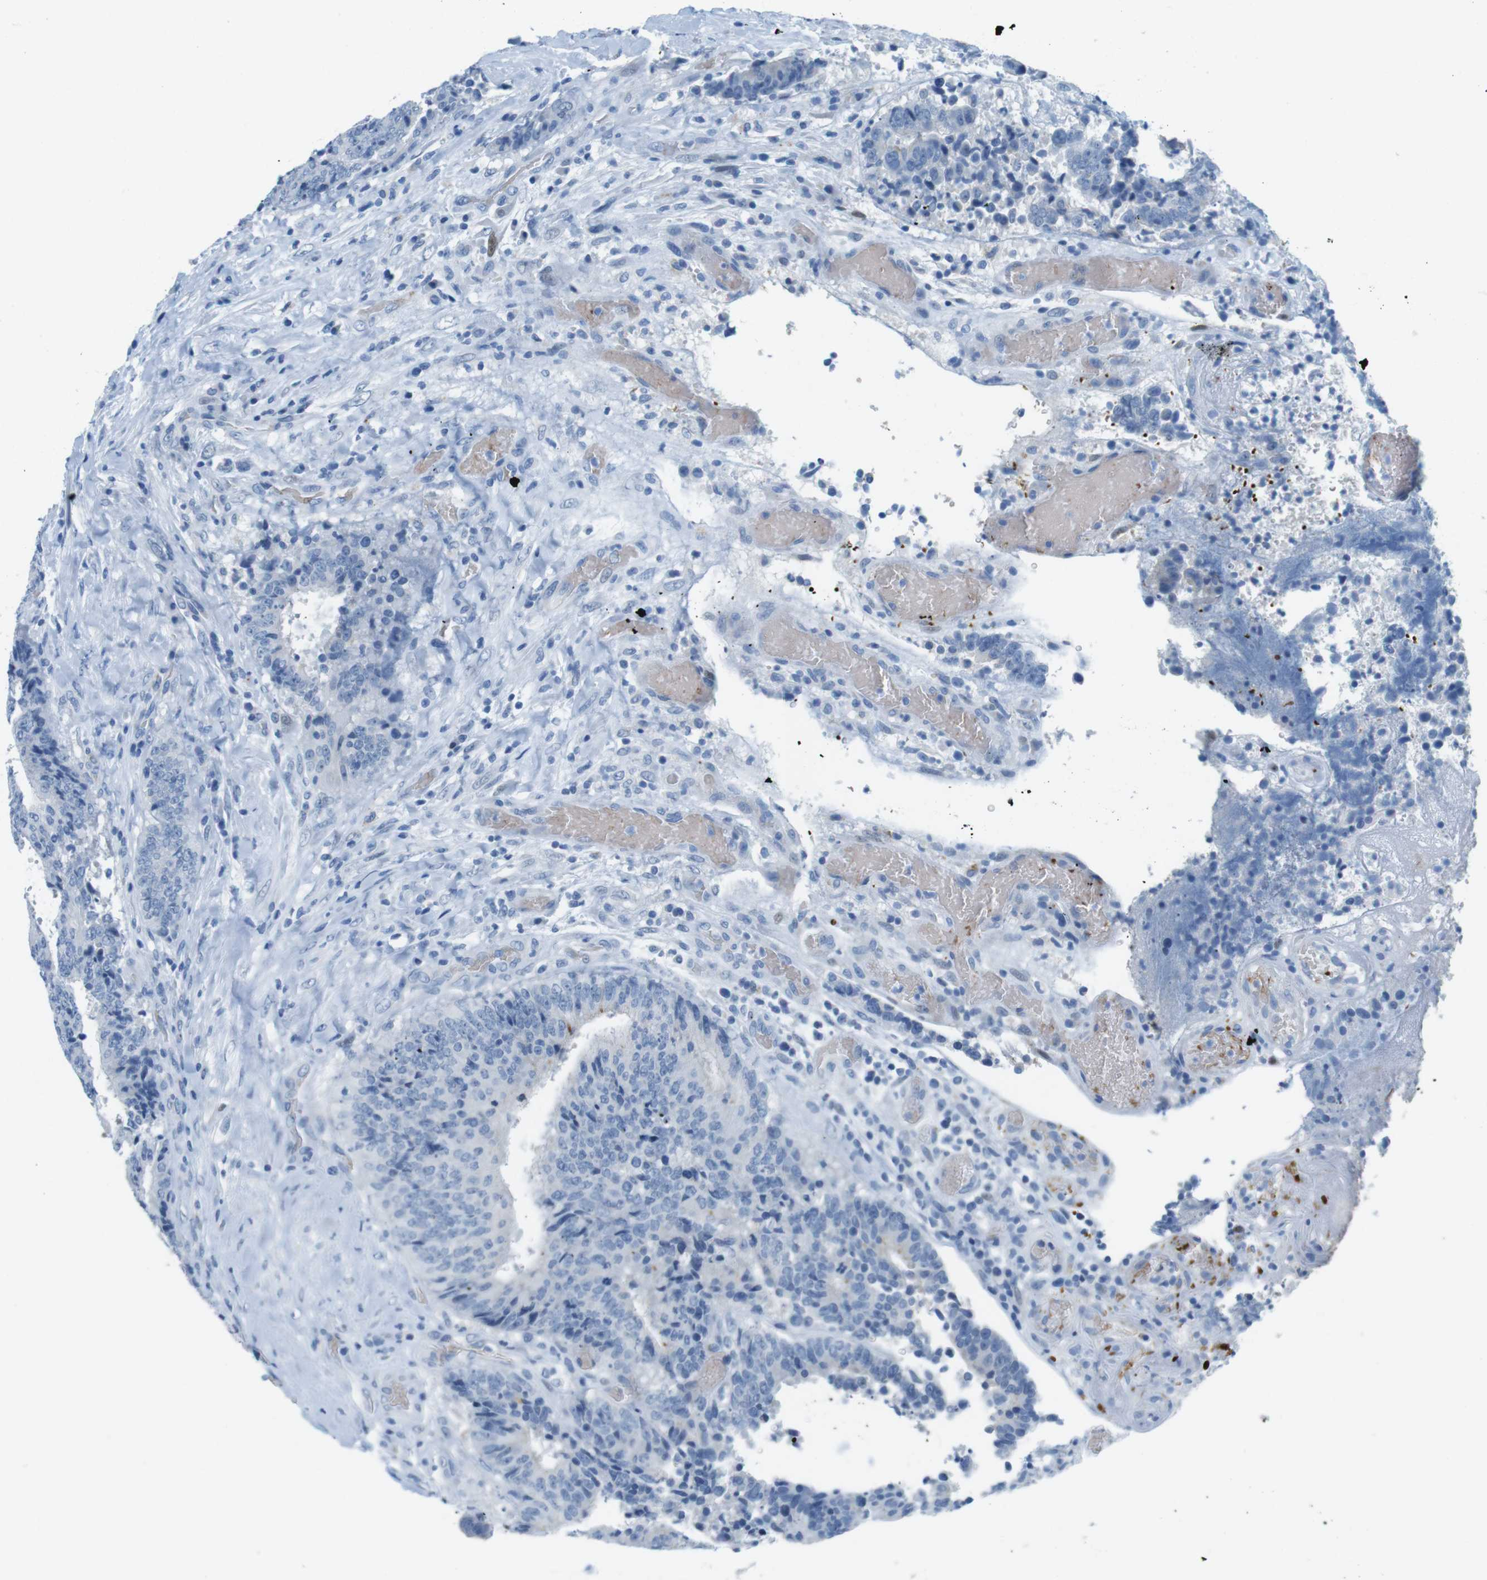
{"staining": {"intensity": "negative", "quantity": "none", "location": "none"}, "tissue": "colorectal cancer", "cell_type": "Tumor cells", "image_type": "cancer", "snomed": [{"axis": "morphology", "description": "Adenocarcinoma, NOS"}, {"axis": "topography", "description": "Rectum"}], "caption": "IHC image of colorectal cancer stained for a protein (brown), which shows no staining in tumor cells.", "gene": "TFAP2C", "patient": {"sex": "male", "age": 72}}